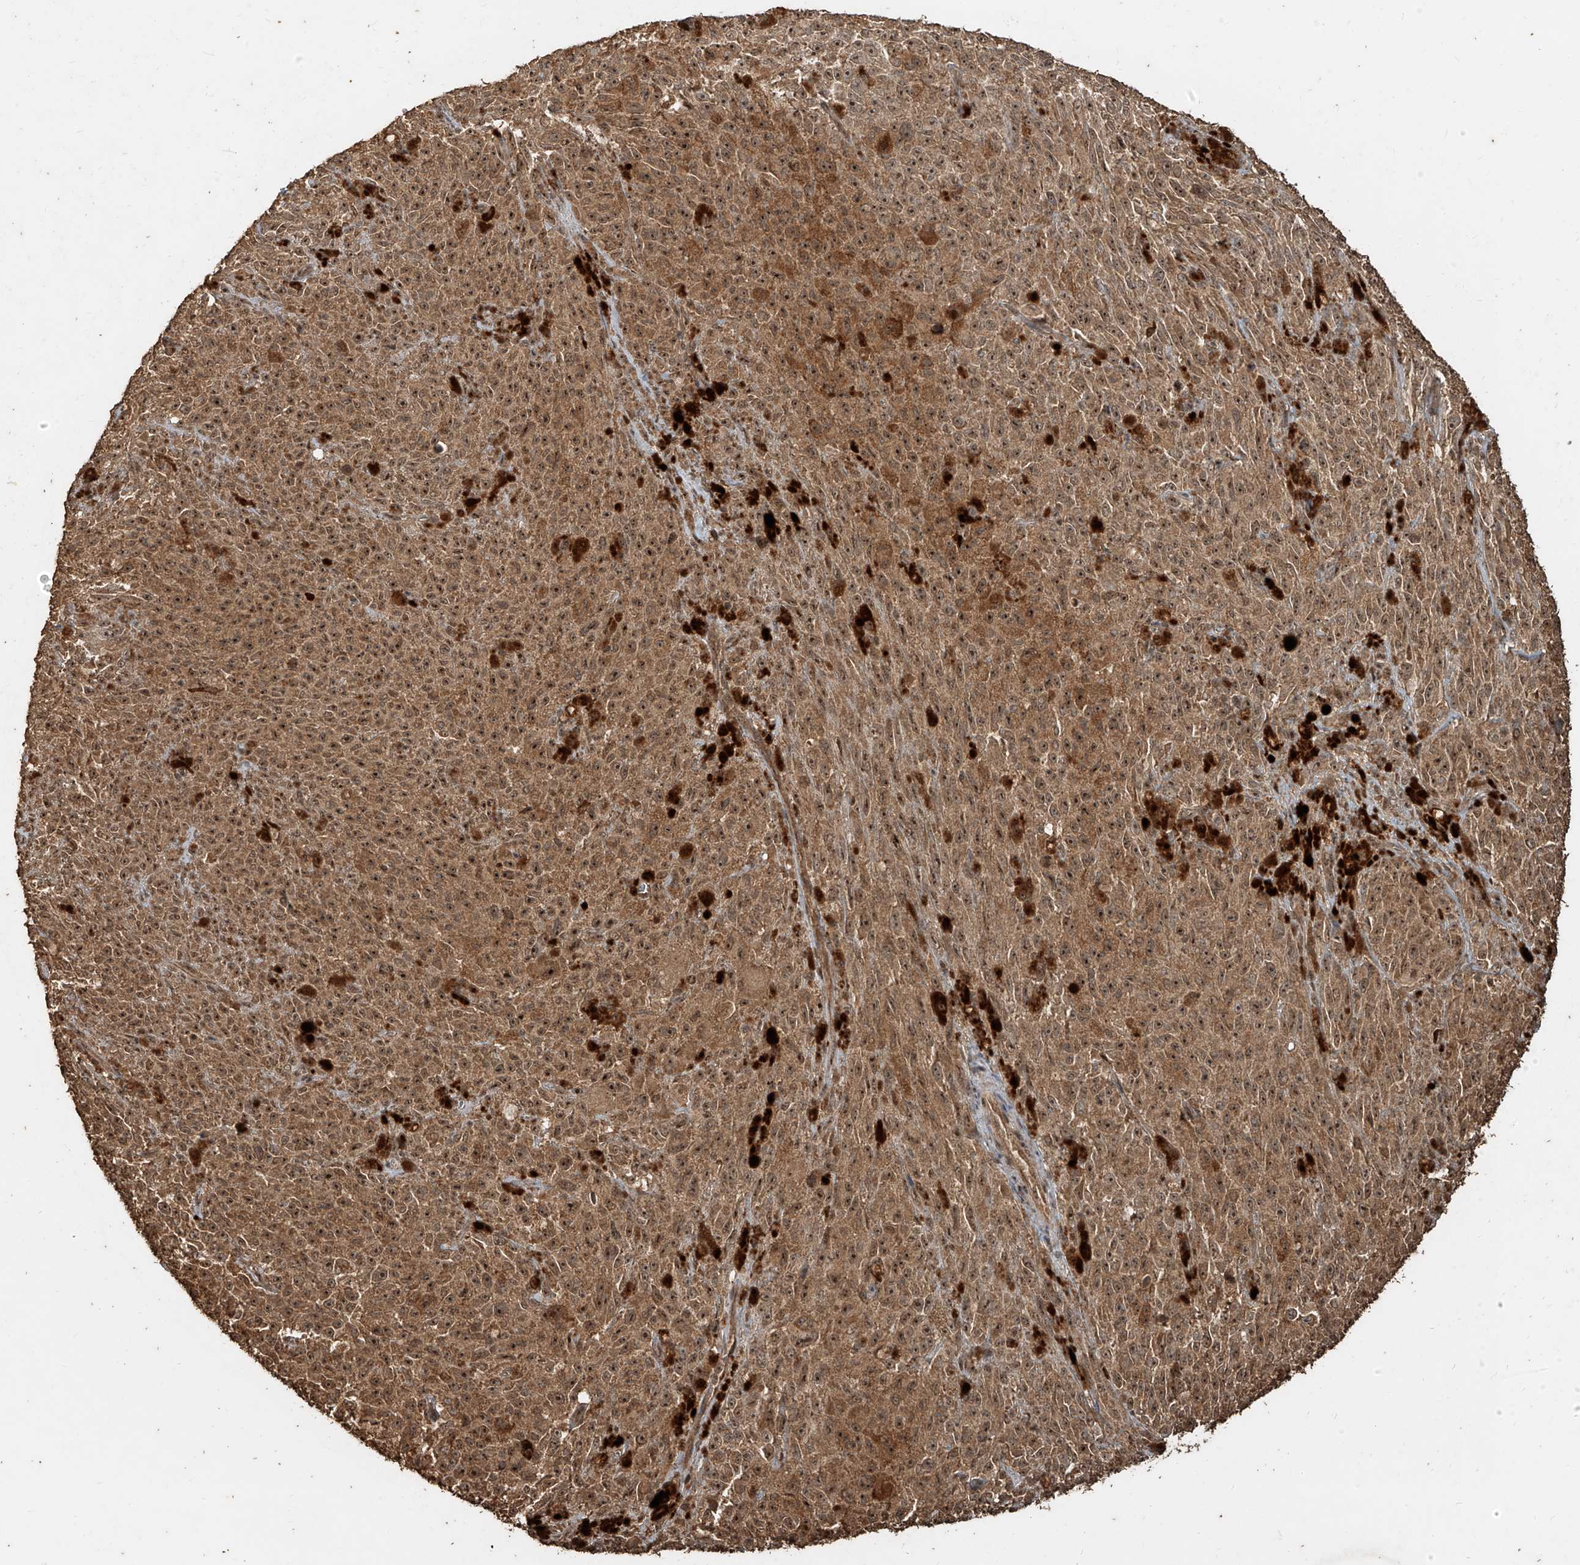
{"staining": {"intensity": "moderate", "quantity": ">75%", "location": "cytoplasmic/membranous,nuclear"}, "tissue": "melanoma", "cell_type": "Tumor cells", "image_type": "cancer", "snomed": [{"axis": "morphology", "description": "Malignant melanoma, NOS"}, {"axis": "topography", "description": "Skin"}], "caption": "Protein staining of malignant melanoma tissue shows moderate cytoplasmic/membranous and nuclear expression in approximately >75% of tumor cells. The staining is performed using DAB (3,3'-diaminobenzidine) brown chromogen to label protein expression. The nuclei are counter-stained blue using hematoxylin.", "gene": "ZNF660", "patient": {"sex": "female", "age": 82}}